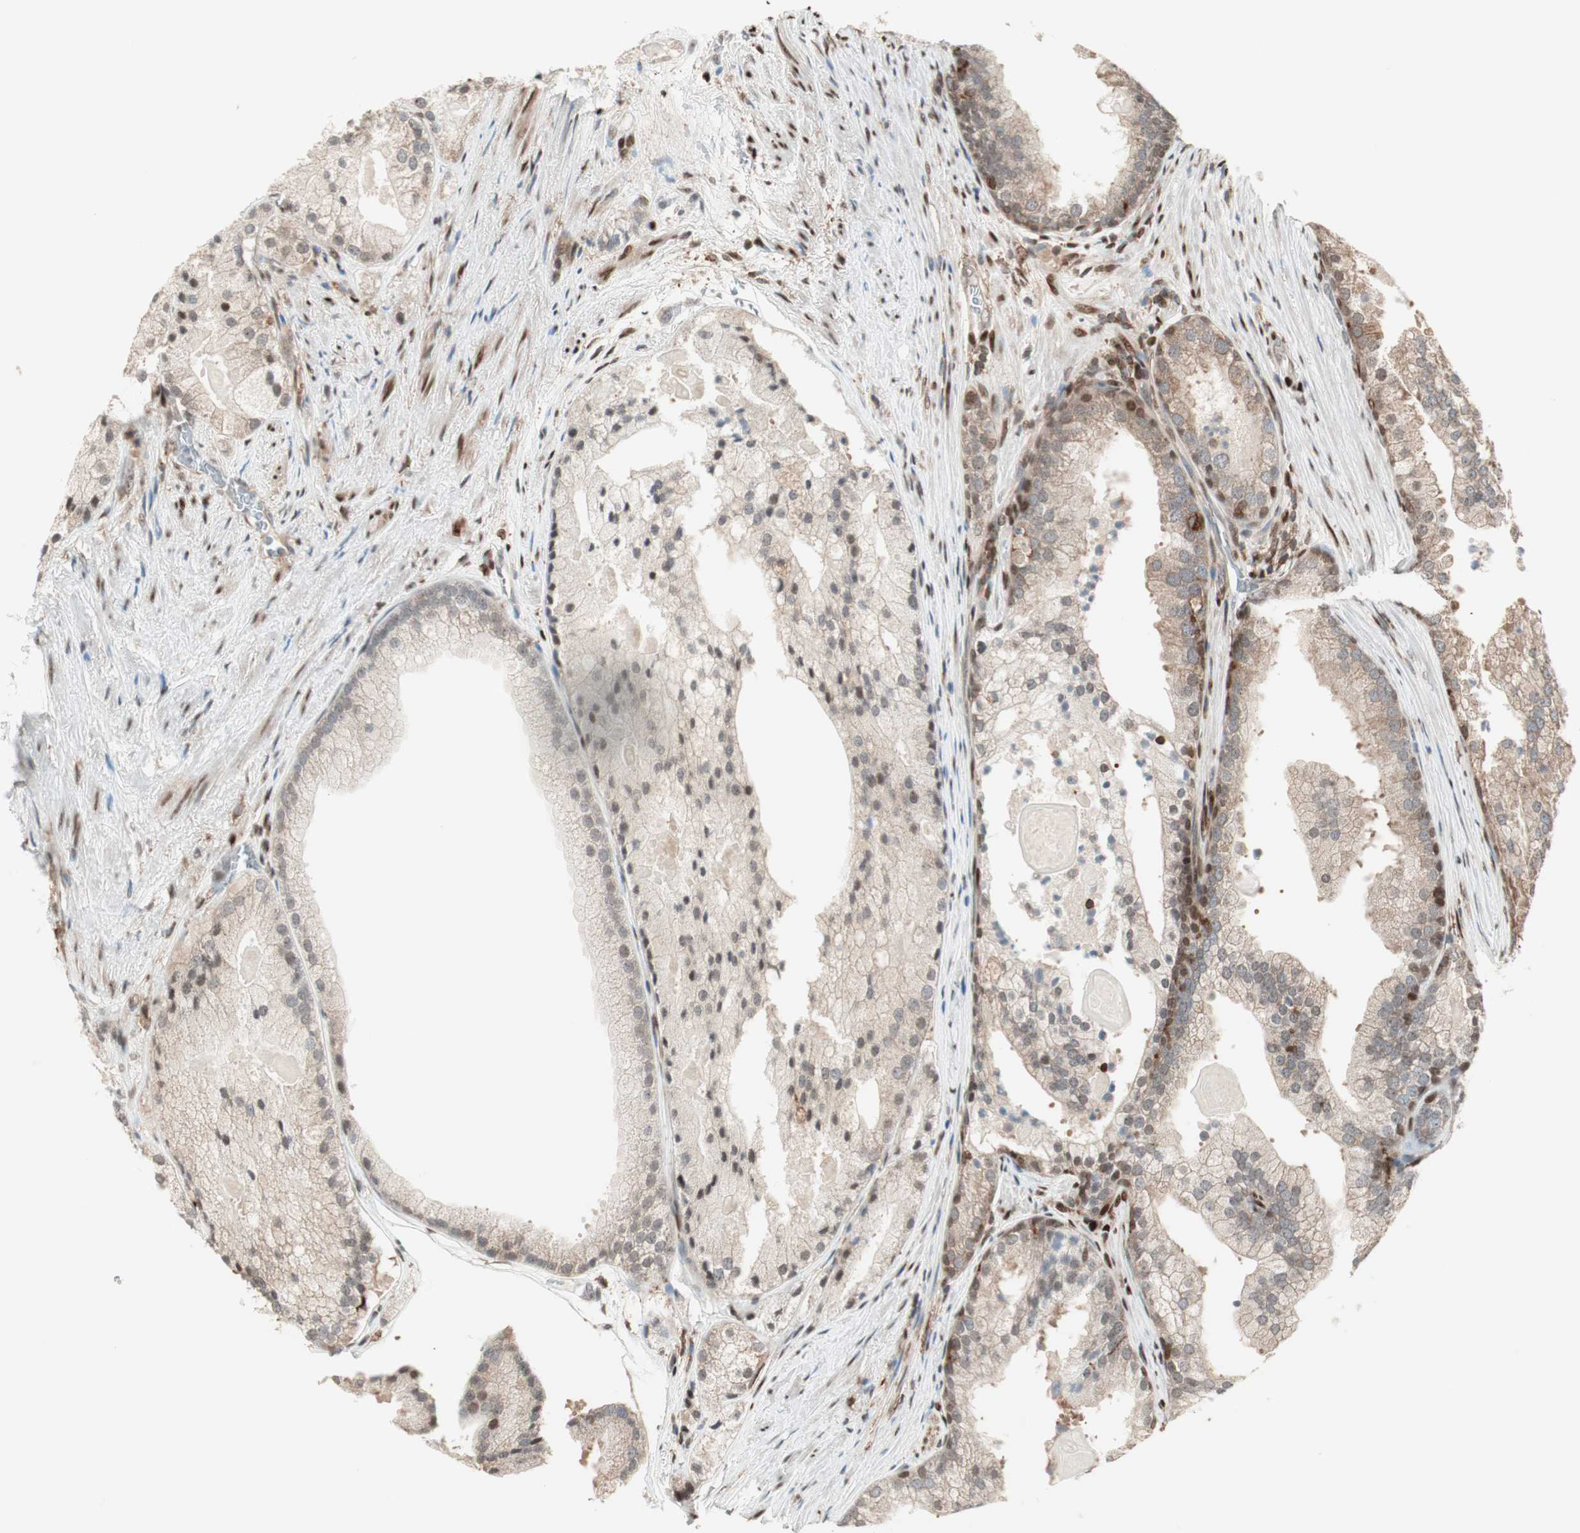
{"staining": {"intensity": "moderate", "quantity": ">75%", "location": "cytoplasmic/membranous,nuclear"}, "tissue": "prostate cancer", "cell_type": "Tumor cells", "image_type": "cancer", "snomed": [{"axis": "morphology", "description": "Adenocarcinoma, Low grade"}, {"axis": "topography", "description": "Prostate"}], "caption": "IHC (DAB) staining of low-grade adenocarcinoma (prostate) reveals moderate cytoplasmic/membranous and nuclear protein staining in approximately >75% of tumor cells.", "gene": "BIN1", "patient": {"sex": "male", "age": 69}}